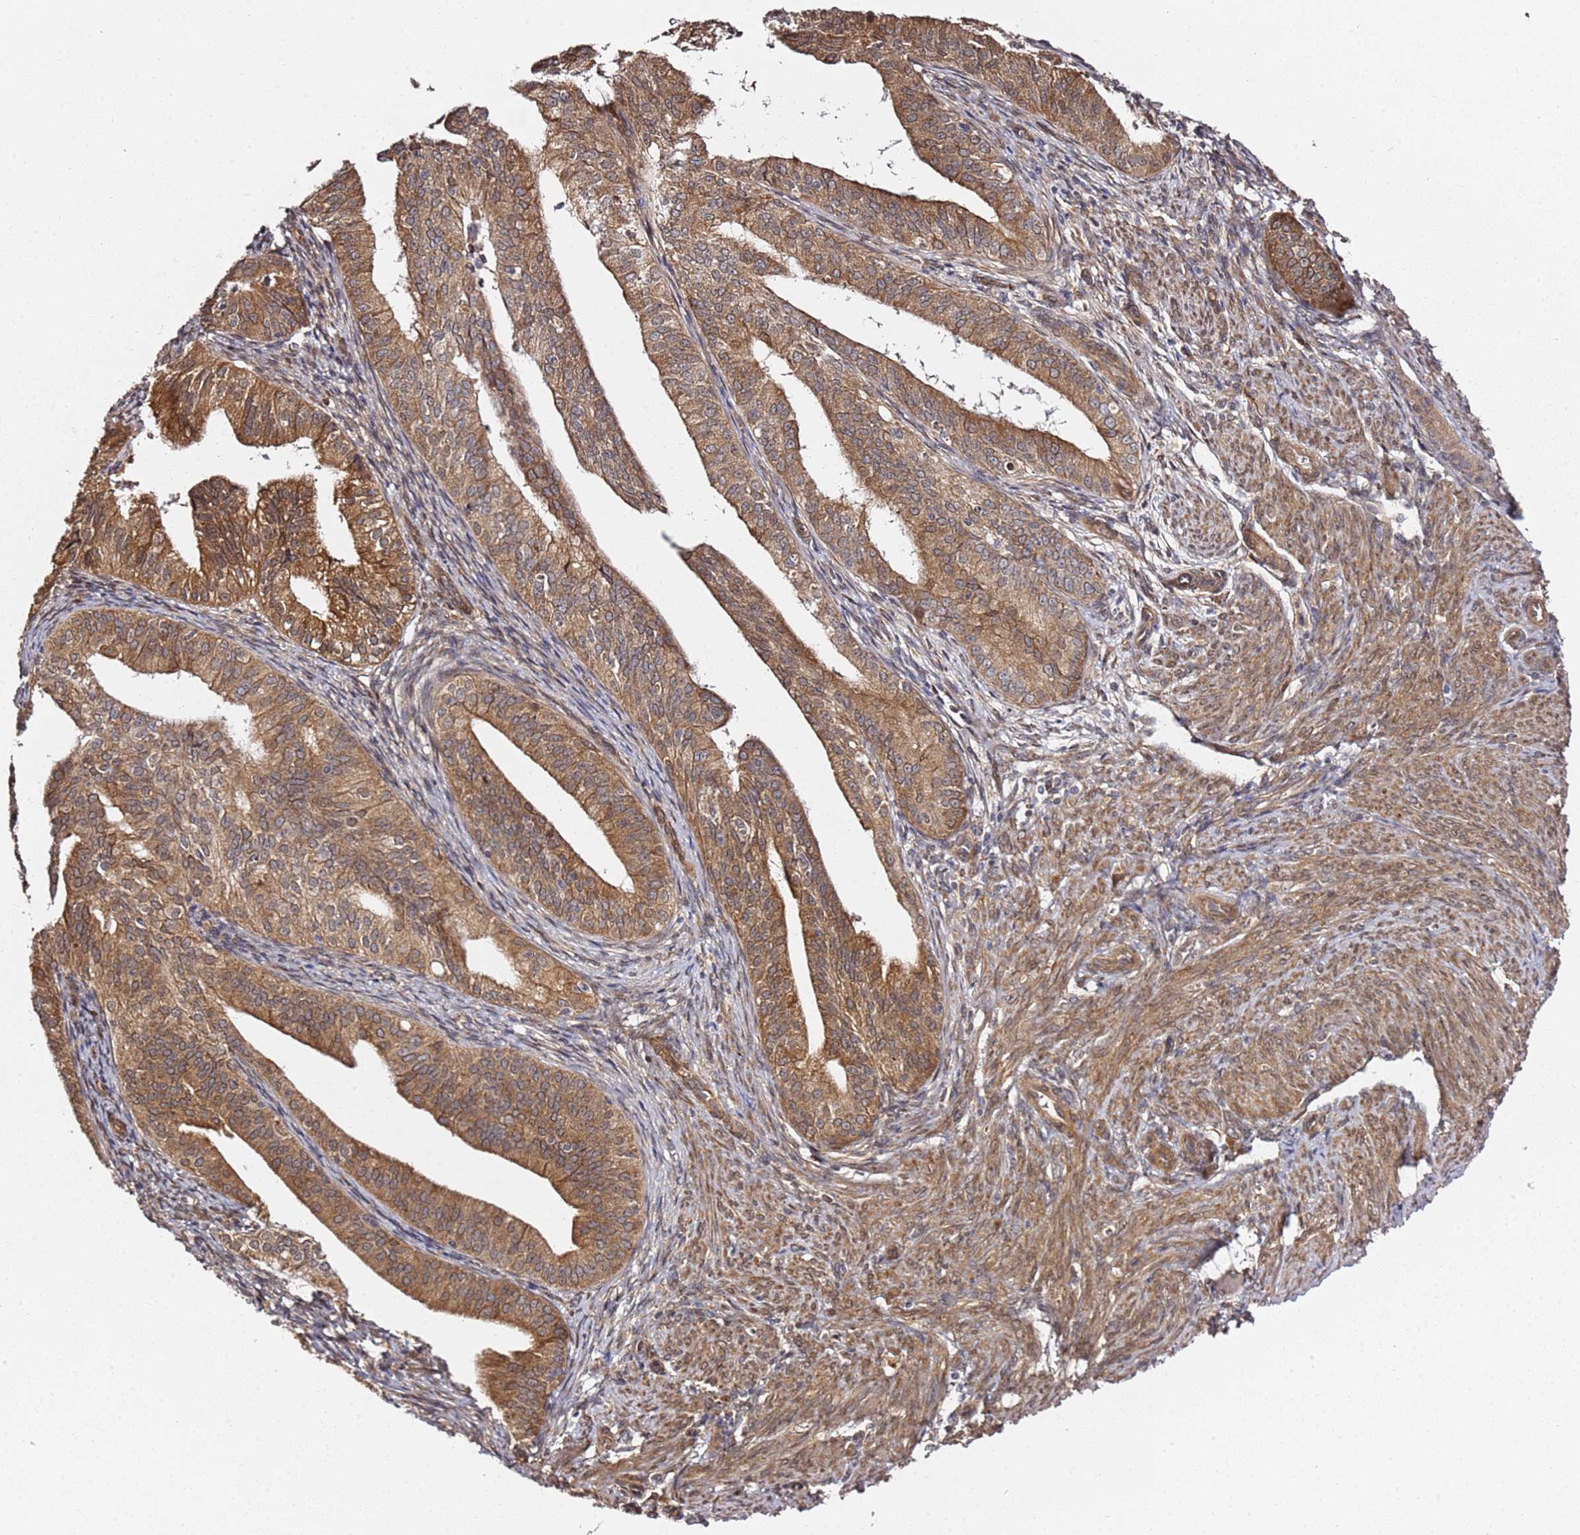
{"staining": {"intensity": "strong", "quantity": ">75%", "location": "cytoplasmic/membranous"}, "tissue": "endometrial cancer", "cell_type": "Tumor cells", "image_type": "cancer", "snomed": [{"axis": "morphology", "description": "Adenocarcinoma, NOS"}, {"axis": "topography", "description": "Endometrium"}], "caption": "Immunohistochemistry image of neoplastic tissue: human endometrial cancer (adenocarcinoma) stained using immunohistochemistry (IHC) exhibits high levels of strong protein expression localized specifically in the cytoplasmic/membranous of tumor cells, appearing as a cytoplasmic/membranous brown color.", "gene": "PRKAB2", "patient": {"sex": "female", "age": 50}}